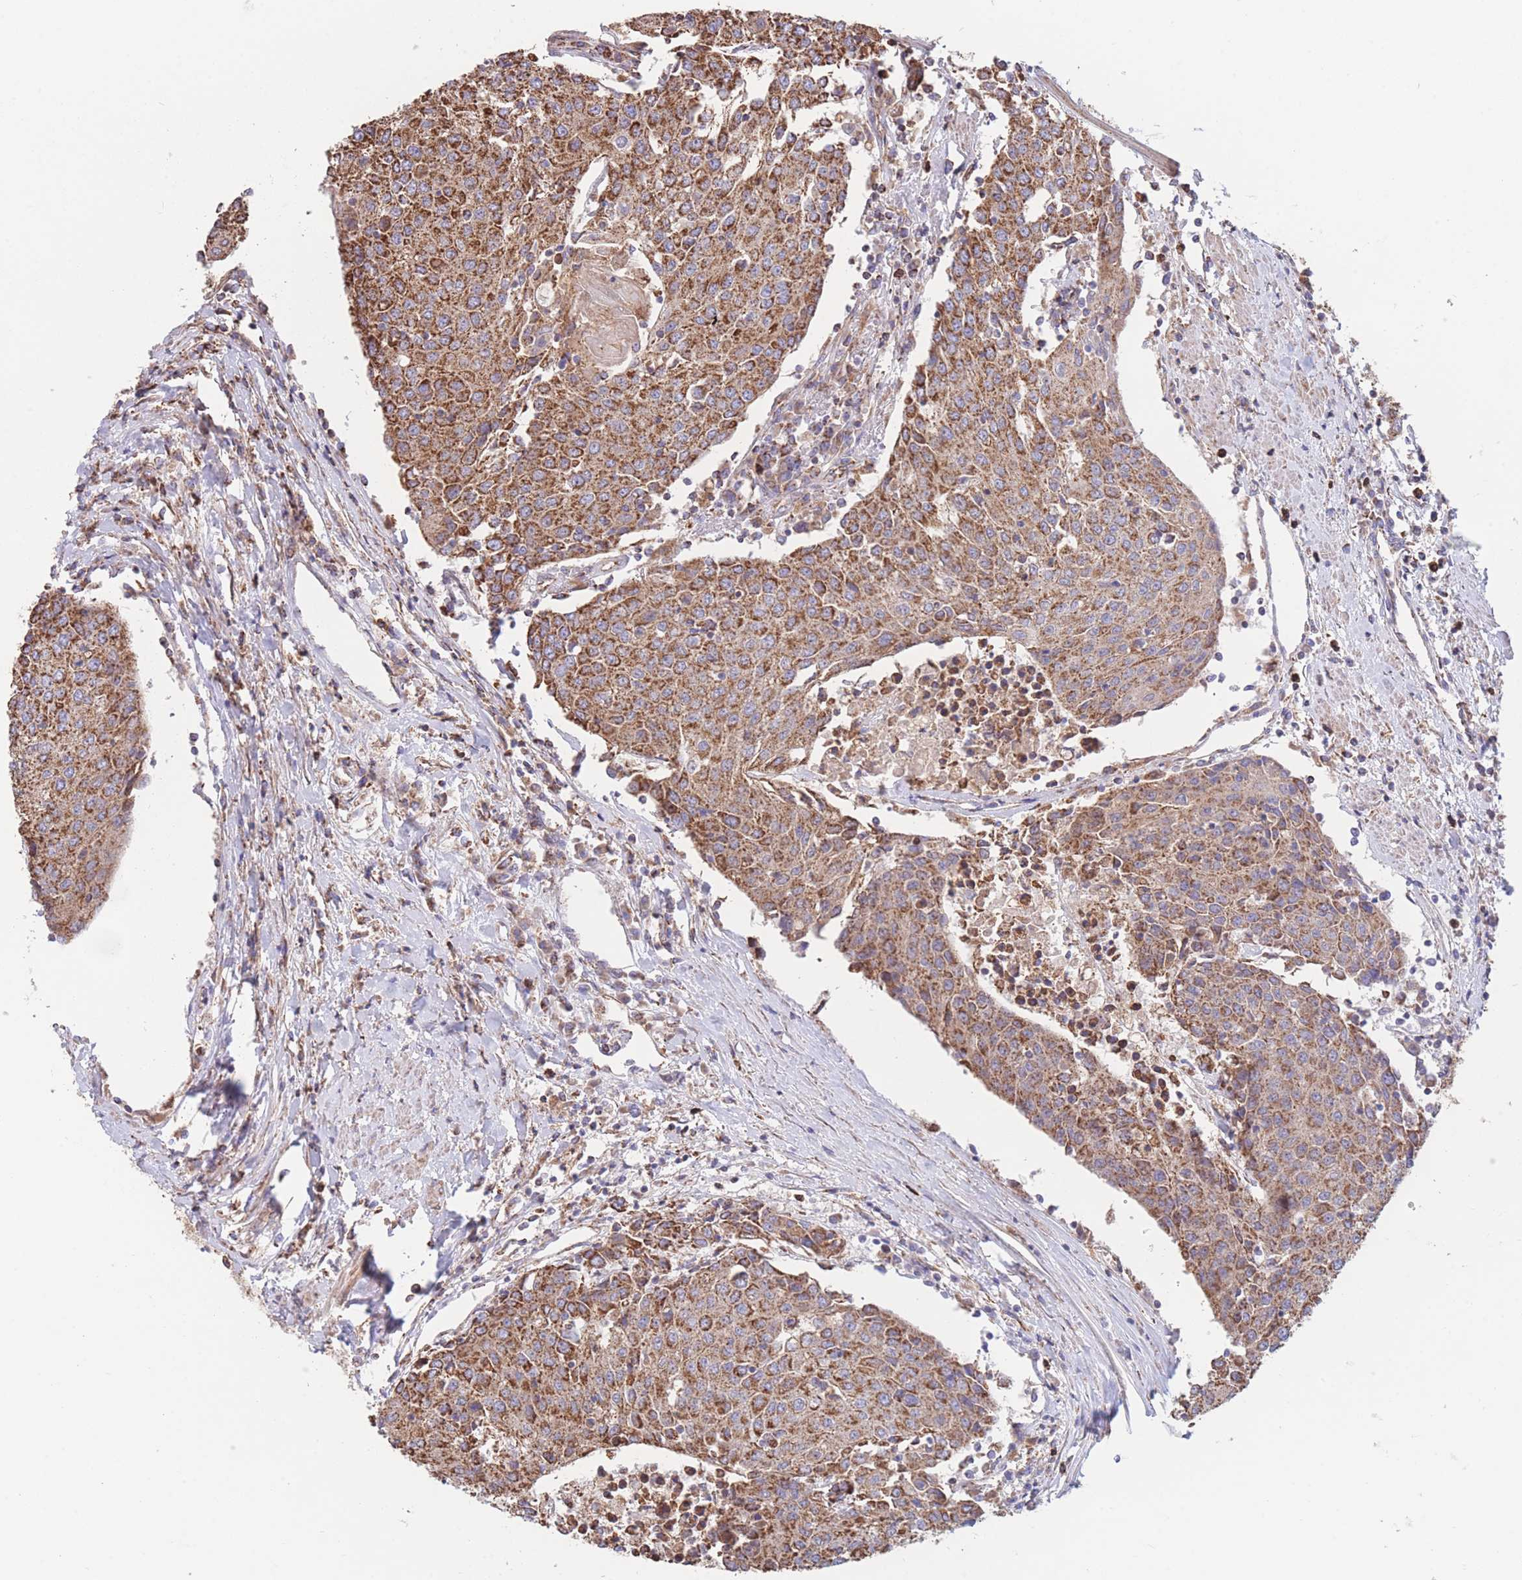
{"staining": {"intensity": "strong", "quantity": ">75%", "location": "cytoplasmic/membranous"}, "tissue": "urothelial cancer", "cell_type": "Tumor cells", "image_type": "cancer", "snomed": [{"axis": "morphology", "description": "Urothelial carcinoma, High grade"}, {"axis": "topography", "description": "Urinary bladder"}], "caption": "Tumor cells reveal high levels of strong cytoplasmic/membranous positivity in about >75% of cells in human urothelial cancer.", "gene": "FKBP8", "patient": {"sex": "female", "age": 85}}